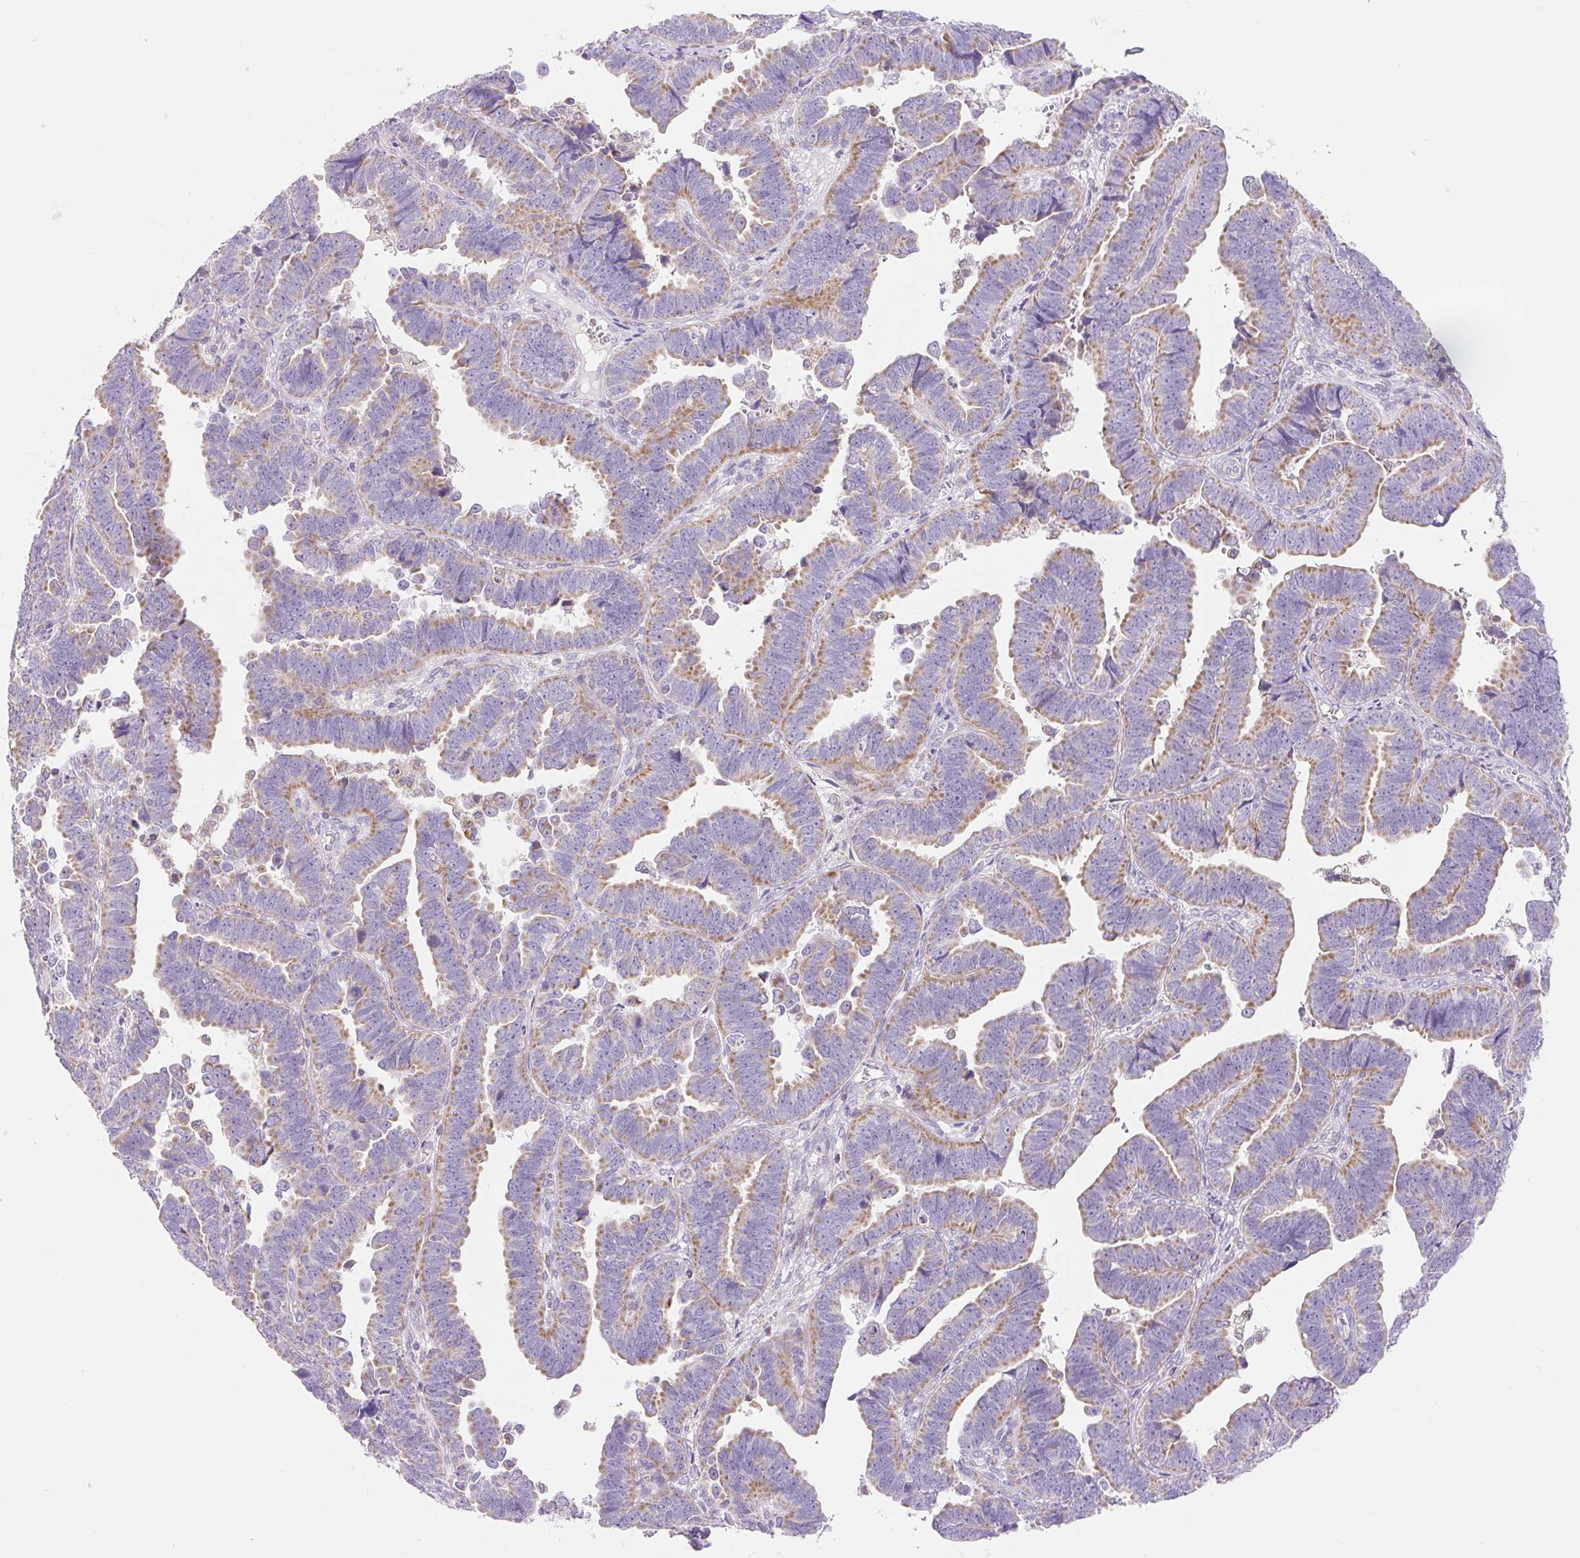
{"staining": {"intensity": "moderate", "quantity": ">75%", "location": "cytoplasmic/membranous"}, "tissue": "endometrial cancer", "cell_type": "Tumor cells", "image_type": "cancer", "snomed": [{"axis": "morphology", "description": "Adenocarcinoma, NOS"}, {"axis": "topography", "description": "Endometrium"}], "caption": "A brown stain shows moderate cytoplasmic/membranous staining of a protein in human endometrial cancer (adenocarcinoma) tumor cells.", "gene": "FOCAD", "patient": {"sex": "female", "age": 75}}